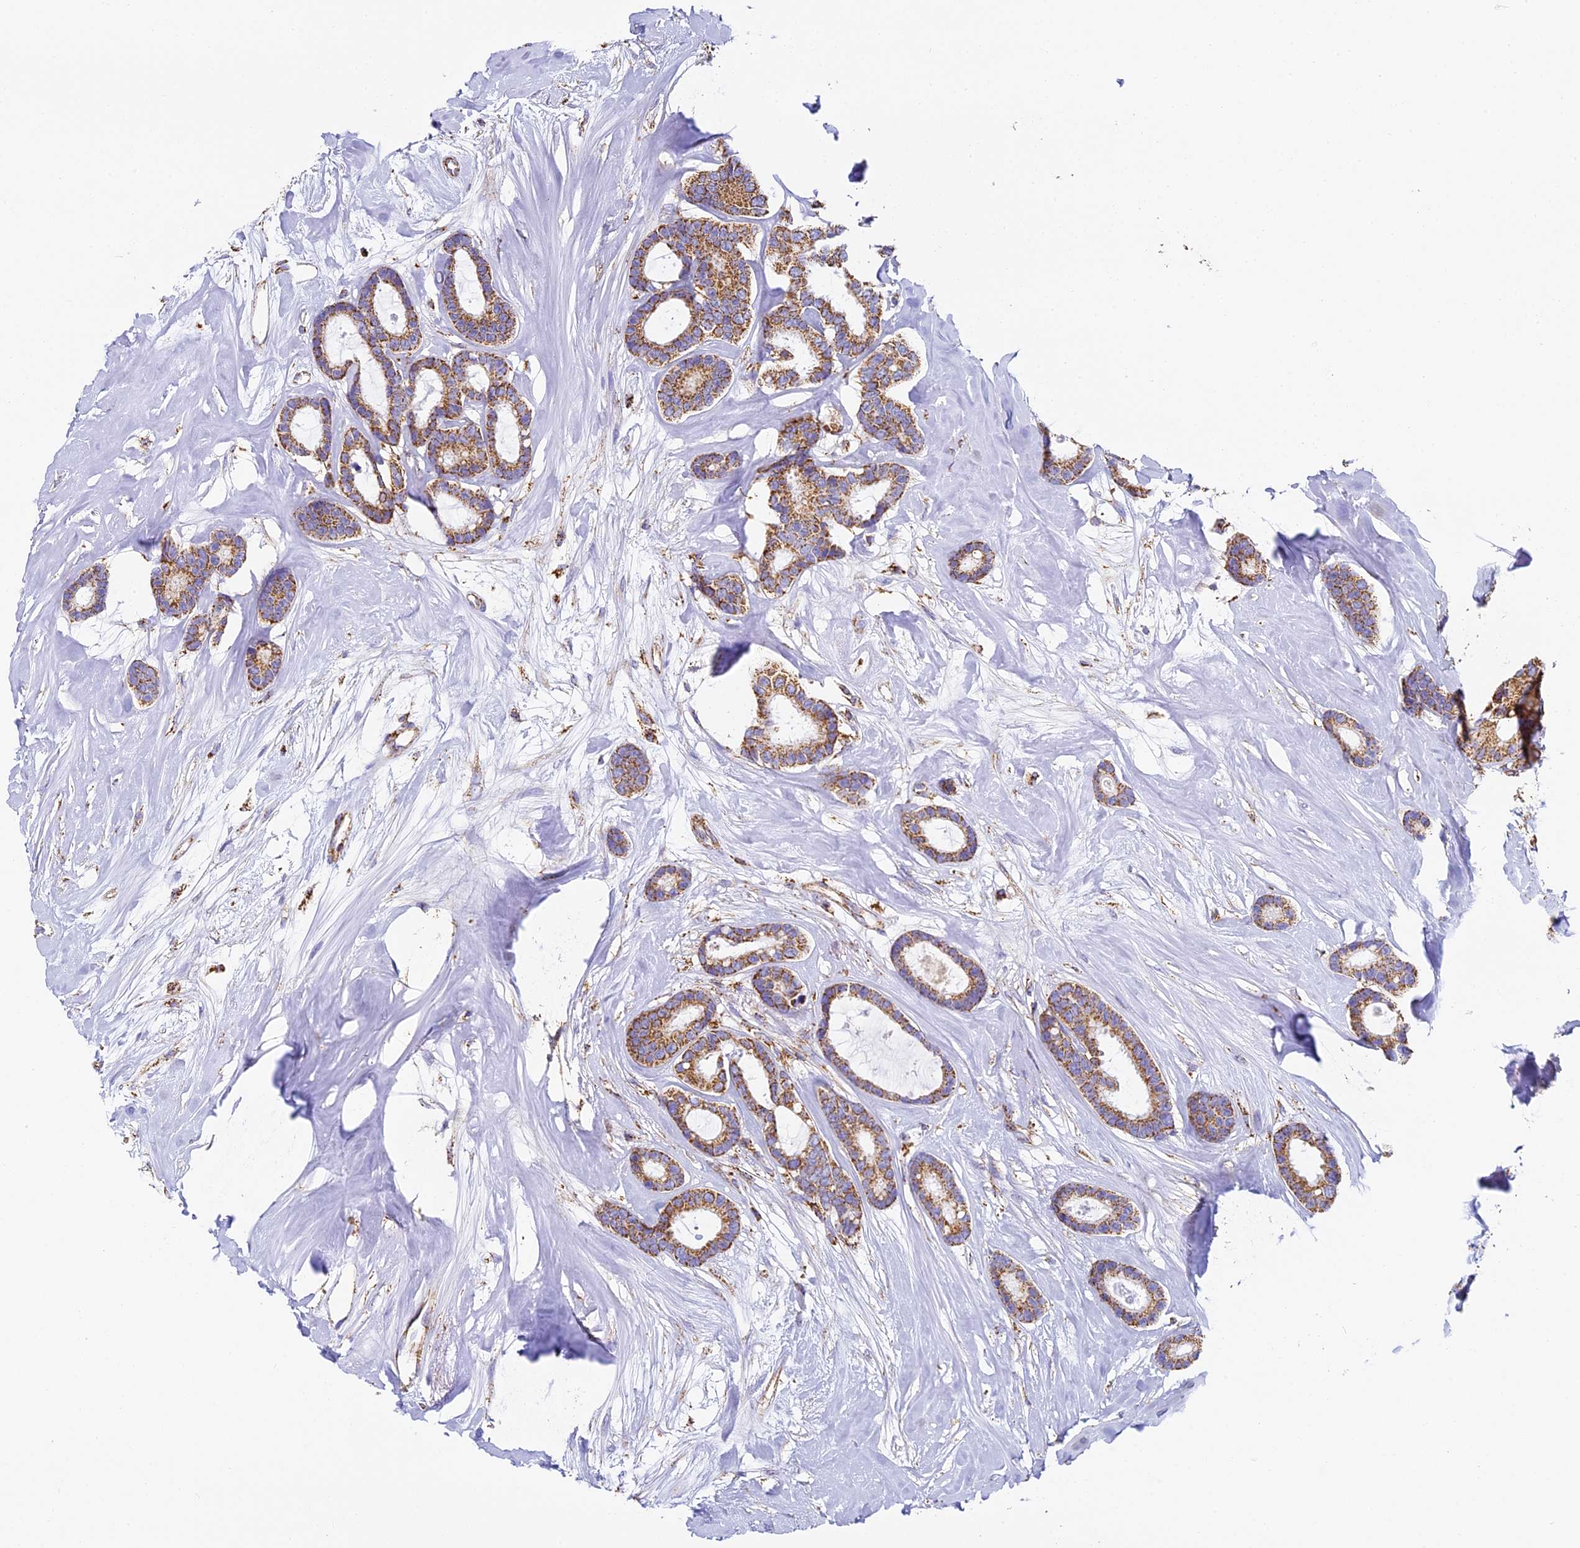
{"staining": {"intensity": "moderate", "quantity": ">75%", "location": "cytoplasmic/membranous"}, "tissue": "breast cancer", "cell_type": "Tumor cells", "image_type": "cancer", "snomed": [{"axis": "morphology", "description": "Duct carcinoma"}, {"axis": "topography", "description": "Breast"}], "caption": "An IHC micrograph of tumor tissue is shown. Protein staining in brown shows moderate cytoplasmic/membranous positivity in breast cancer within tumor cells.", "gene": "STK17A", "patient": {"sex": "female", "age": 87}}